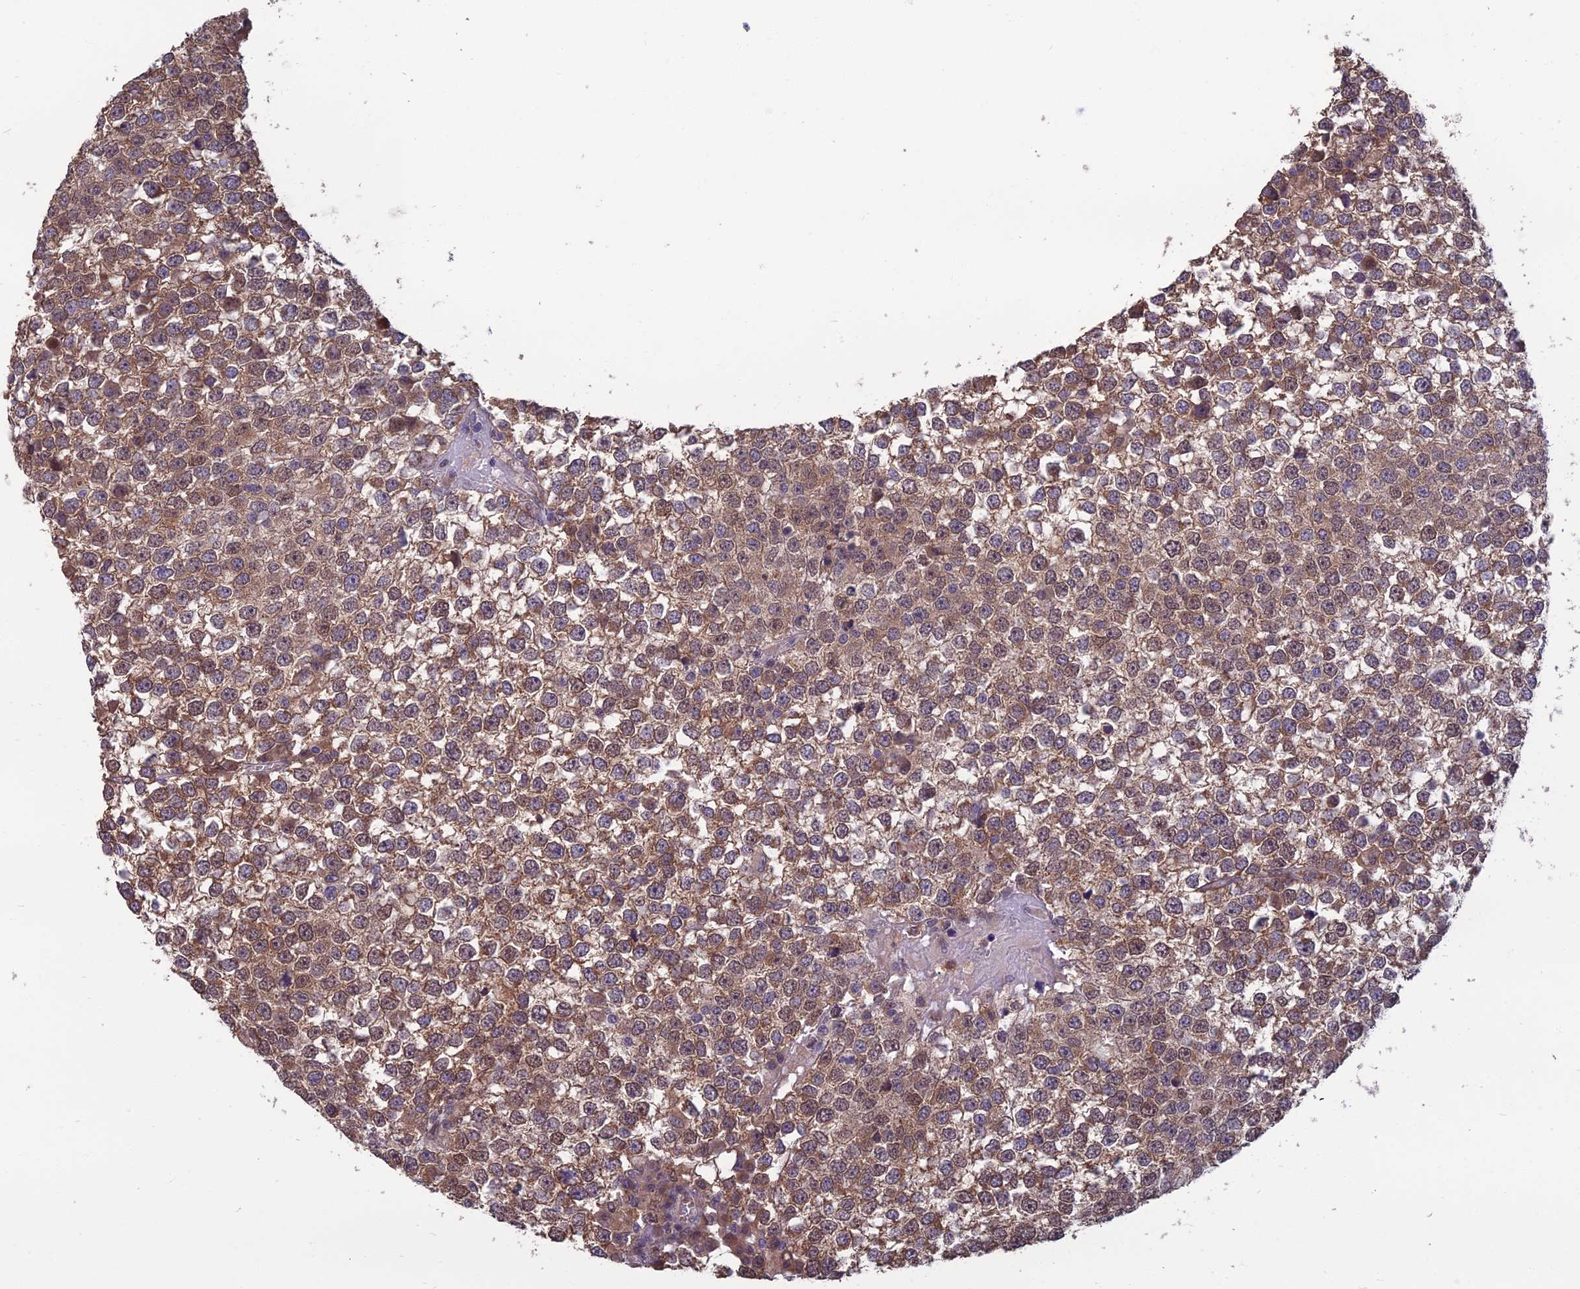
{"staining": {"intensity": "moderate", "quantity": ">75%", "location": "cytoplasmic/membranous,nuclear"}, "tissue": "testis cancer", "cell_type": "Tumor cells", "image_type": "cancer", "snomed": [{"axis": "morphology", "description": "Seminoma, NOS"}, {"axis": "topography", "description": "Testis"}], "caption": "The immunohistochemical stain highlights moderate cytoplasmic/membranous and nuclear positivity in tumor cells of seminoma (testis) tissue.", "gene": "NR4A3", "patient": {"sex": "male", "age": 65}}